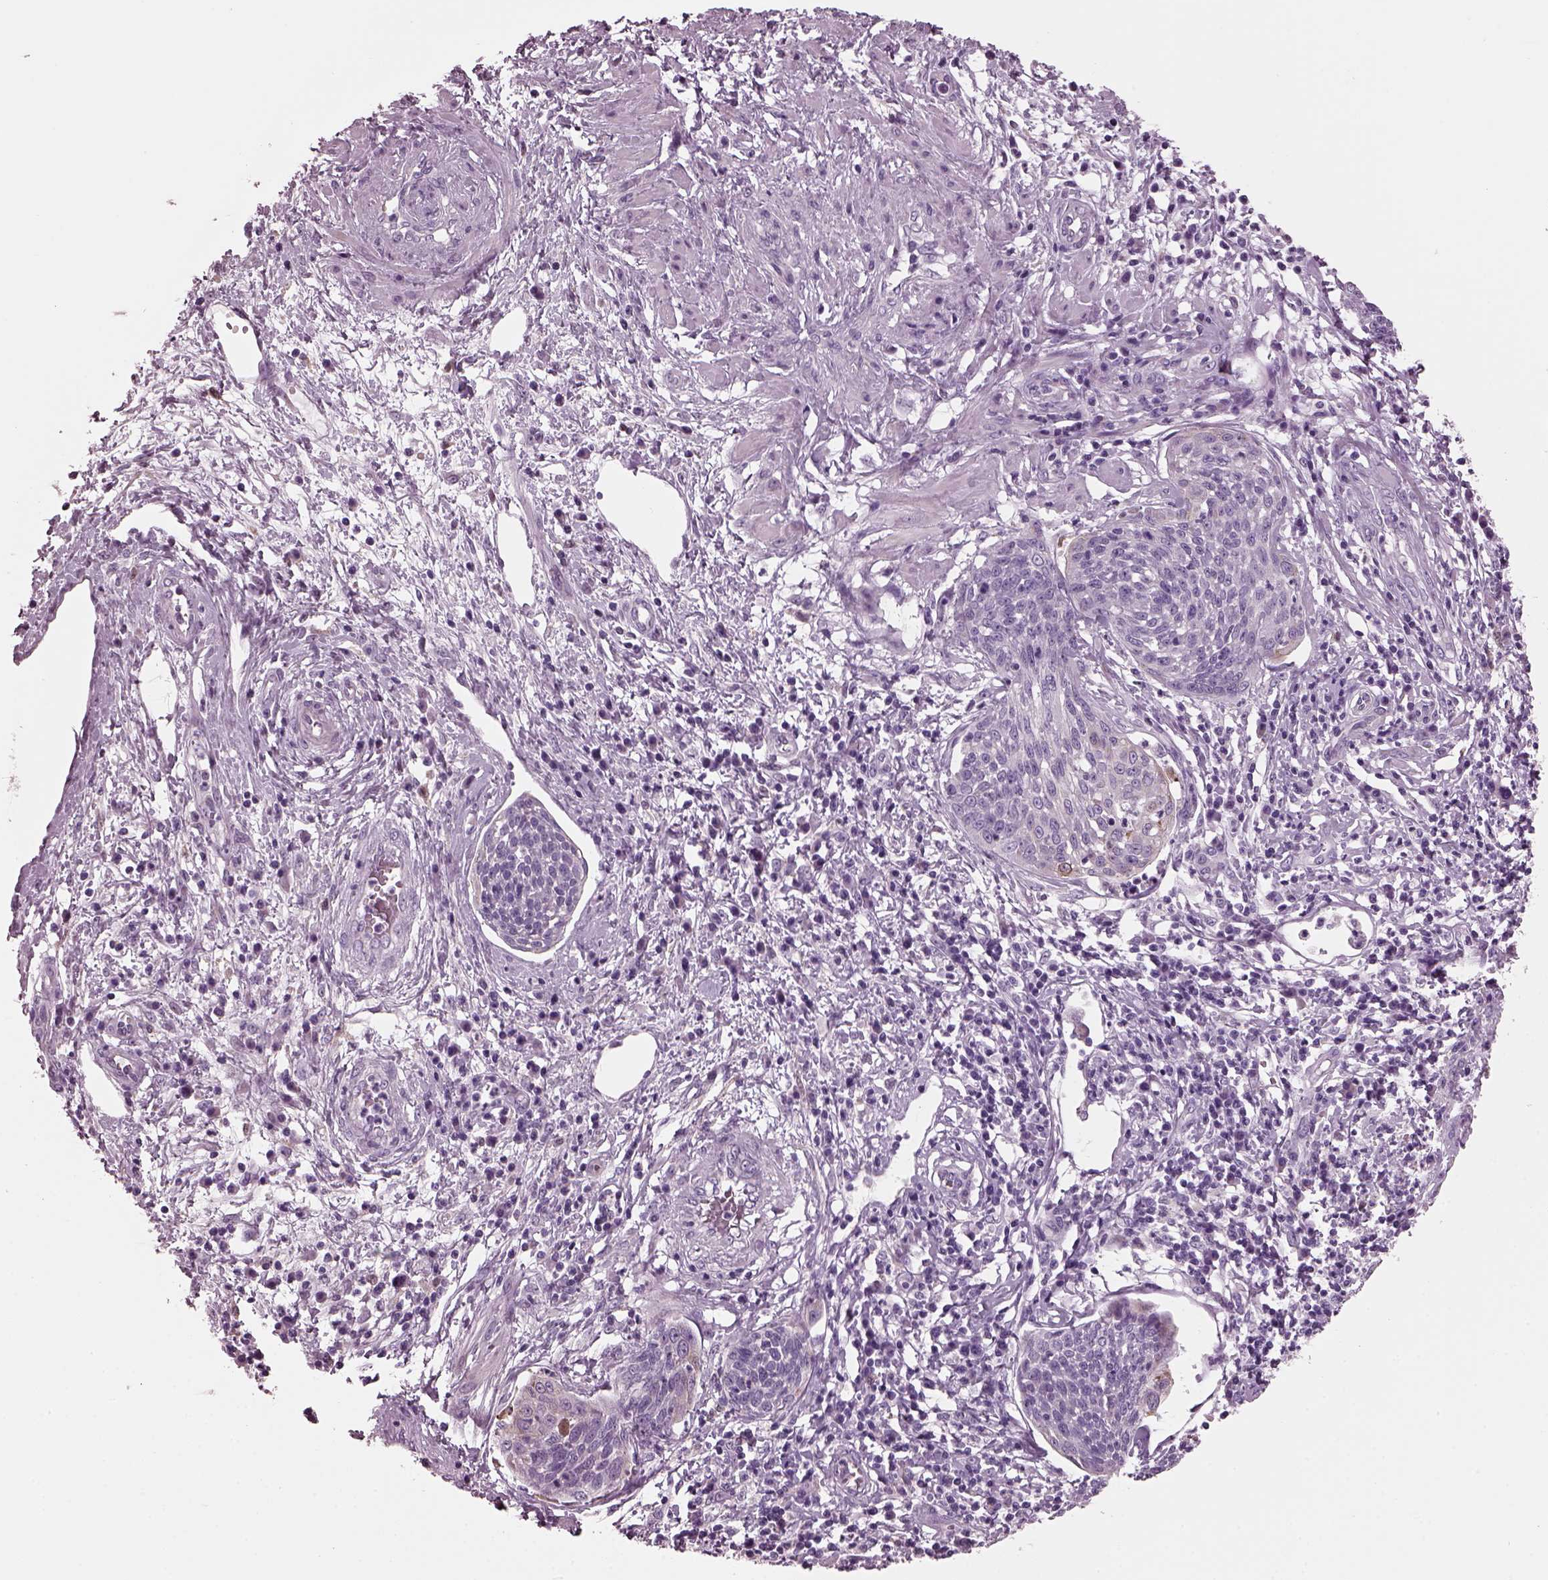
{"staining": {"intensity": "negative", "quantity": "none", "location": "none"}, "tissue": "cervical cancer", "cell_type": "Tumor cells", "image_type": "cancer", "snomed": [{"axis": "morphology", "description": "Squamous cell carcinoma, NOS"}, {"axis": "topography", "description": "Cervix"}], "caption": "Tumor cells are negative for protein expression in human squamous cell carcinoma (cervical).", "gene": "PRR9", "patient": {"sex": "female", "age": 34}}